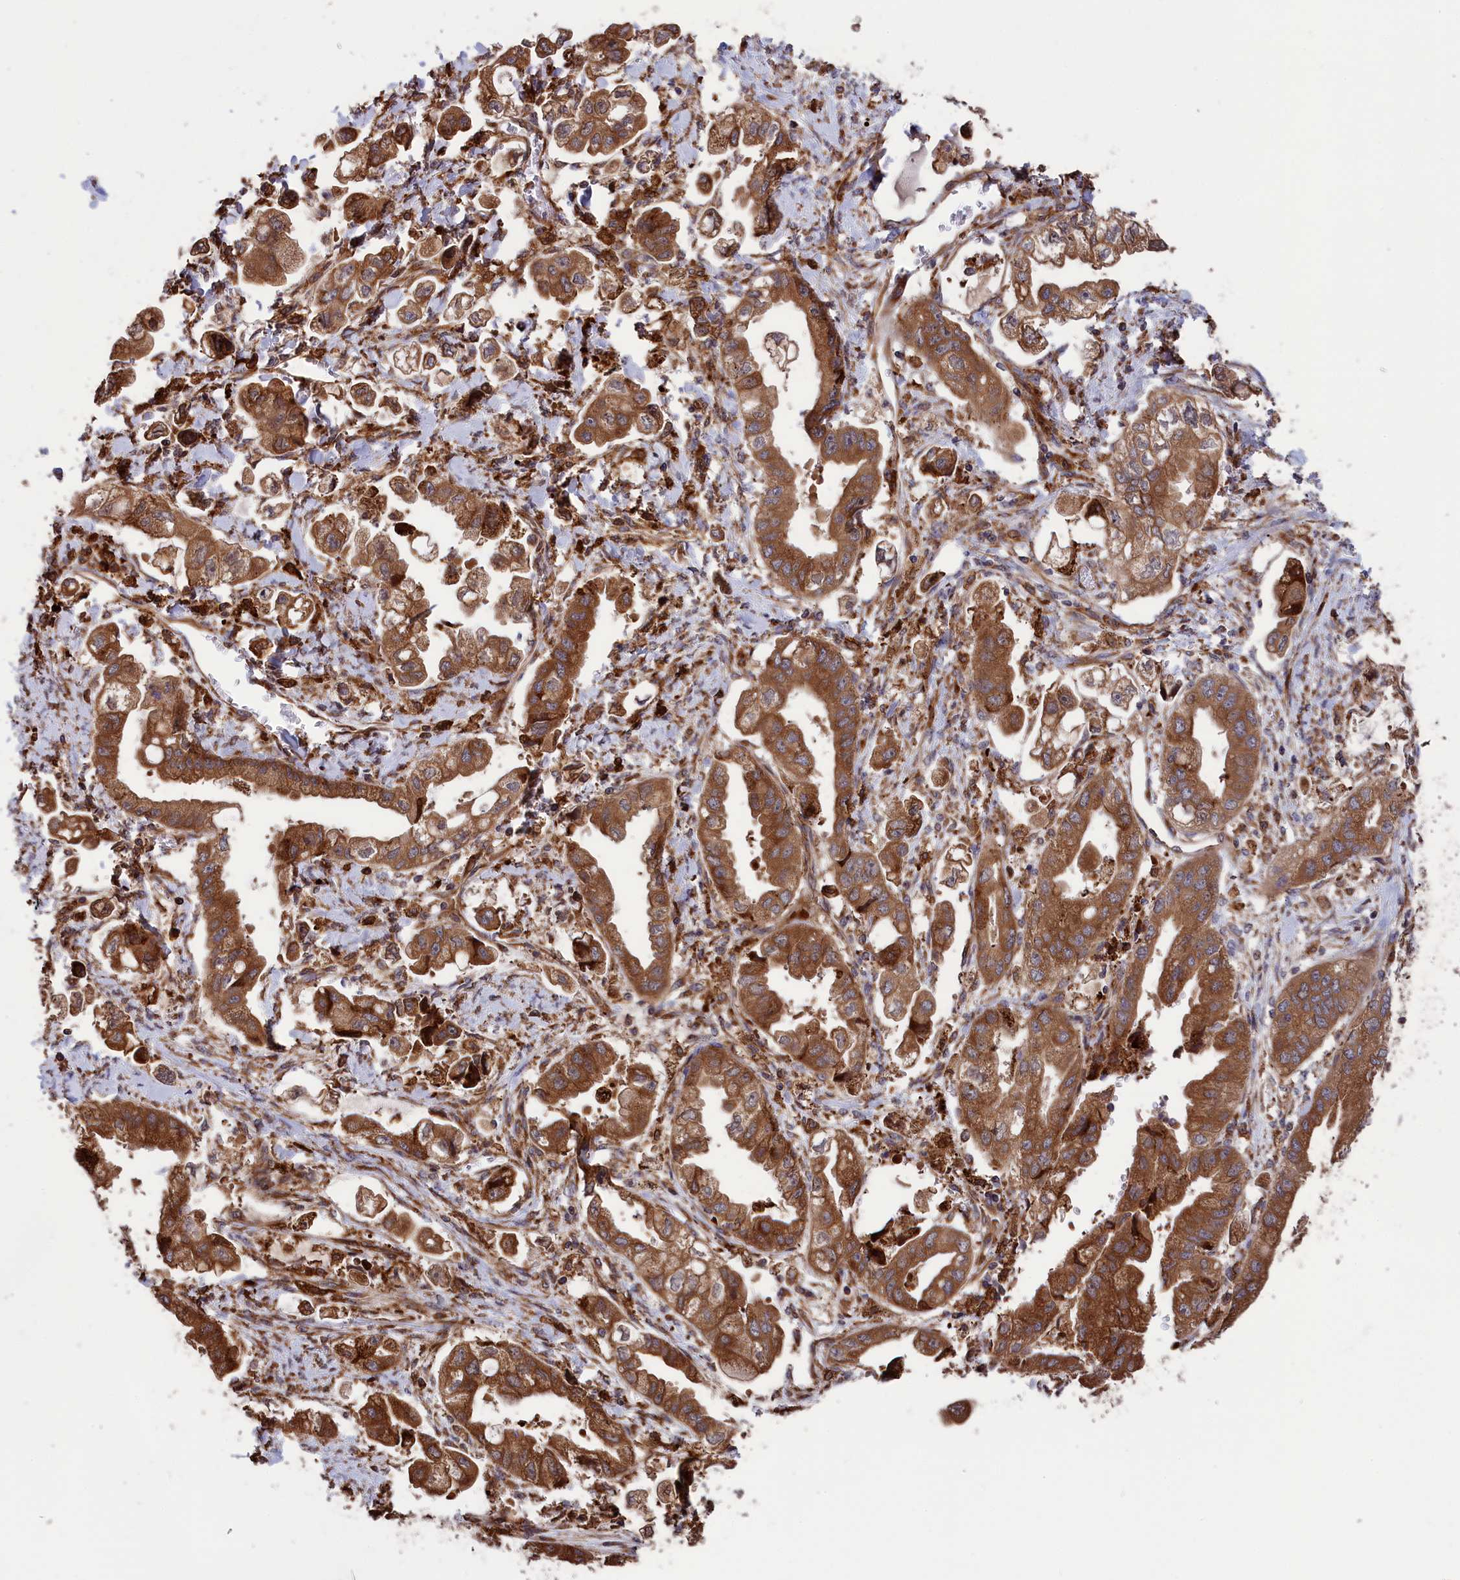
{"staining": {"intensity": "moderate", "quantity": ">75%", "location": "cytoplasmic/membranous"}, "tissue": "stomach cancer", "cell_type": "Tumor cells", "image_type": "cancer", "snomed": [{"axis": "morphology", "description": "Adenocarcinoma, NOS"}, {"axis": "topography", "description": "Stomach"}], "caption": "Moderate cytoplasmic/membranous staining for a protein is present in approximately >75% of tumor cells of adenocarcinoma (stomach) using immunohistochemistry (IHC).", "gene": "PLA2G4C", "patient": {"sex": "male", "age": 62}}